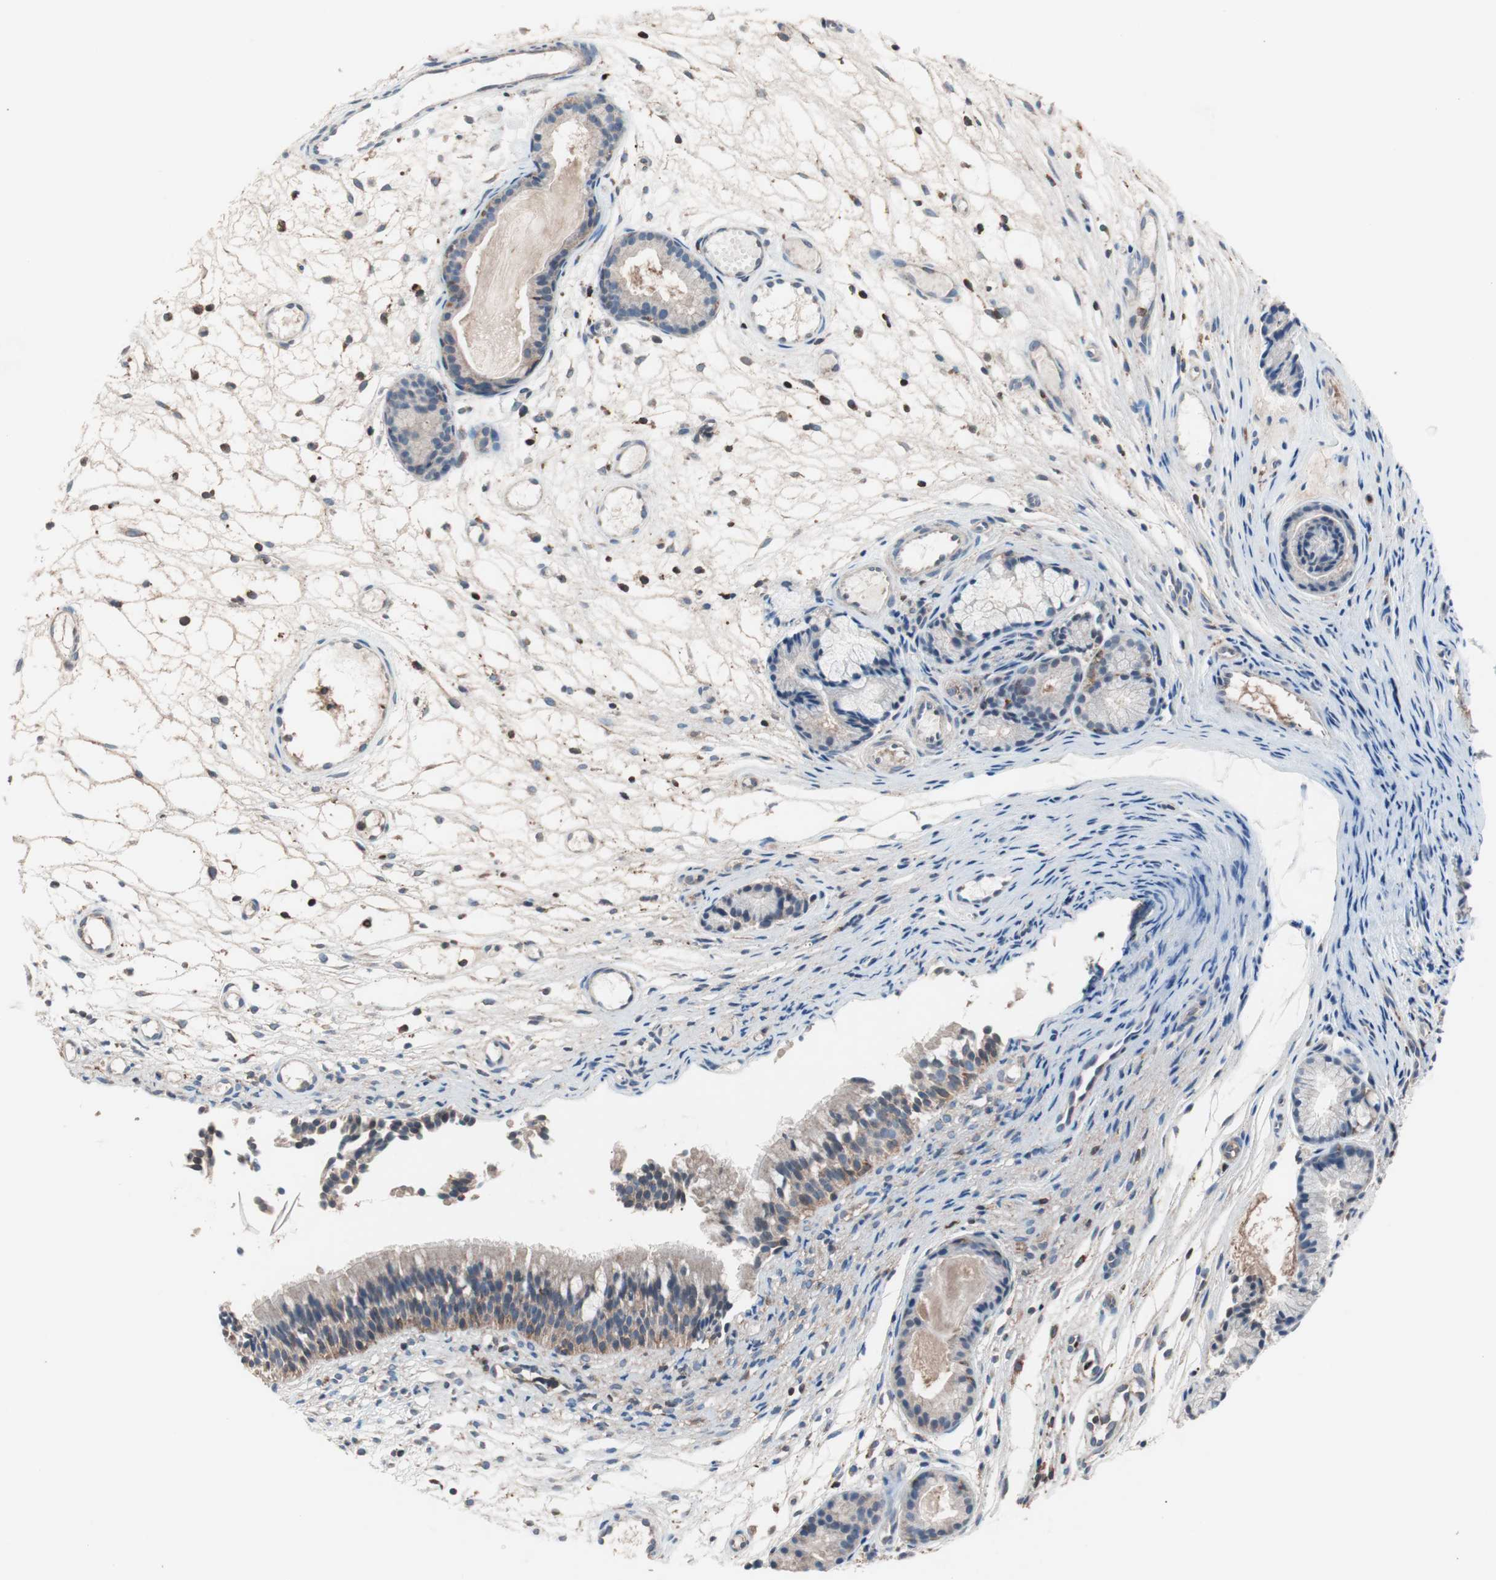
{"staining": {"intensity": "moderate", "quantity": ">75%", "location": "cytoplasmic/membranous"}, "tissue": "nasopharynx", "cell_type": "Respiratory epithelial cells", "image_type": "normal", "snomed": [{"axis": "morphology", "description": "Normal tissue, NOS"}, {"axis": "topography", "description": "Nasopharynx"}], "caption": "Respiratory epithelial cells exhibit medium levels of moderate cytoplasmic/membranous expression in approximately >75% of cells in unremarkable human nasopharynx.", "gene": "PIK3R1", "patient": {"sex": "female", "age": 54}}